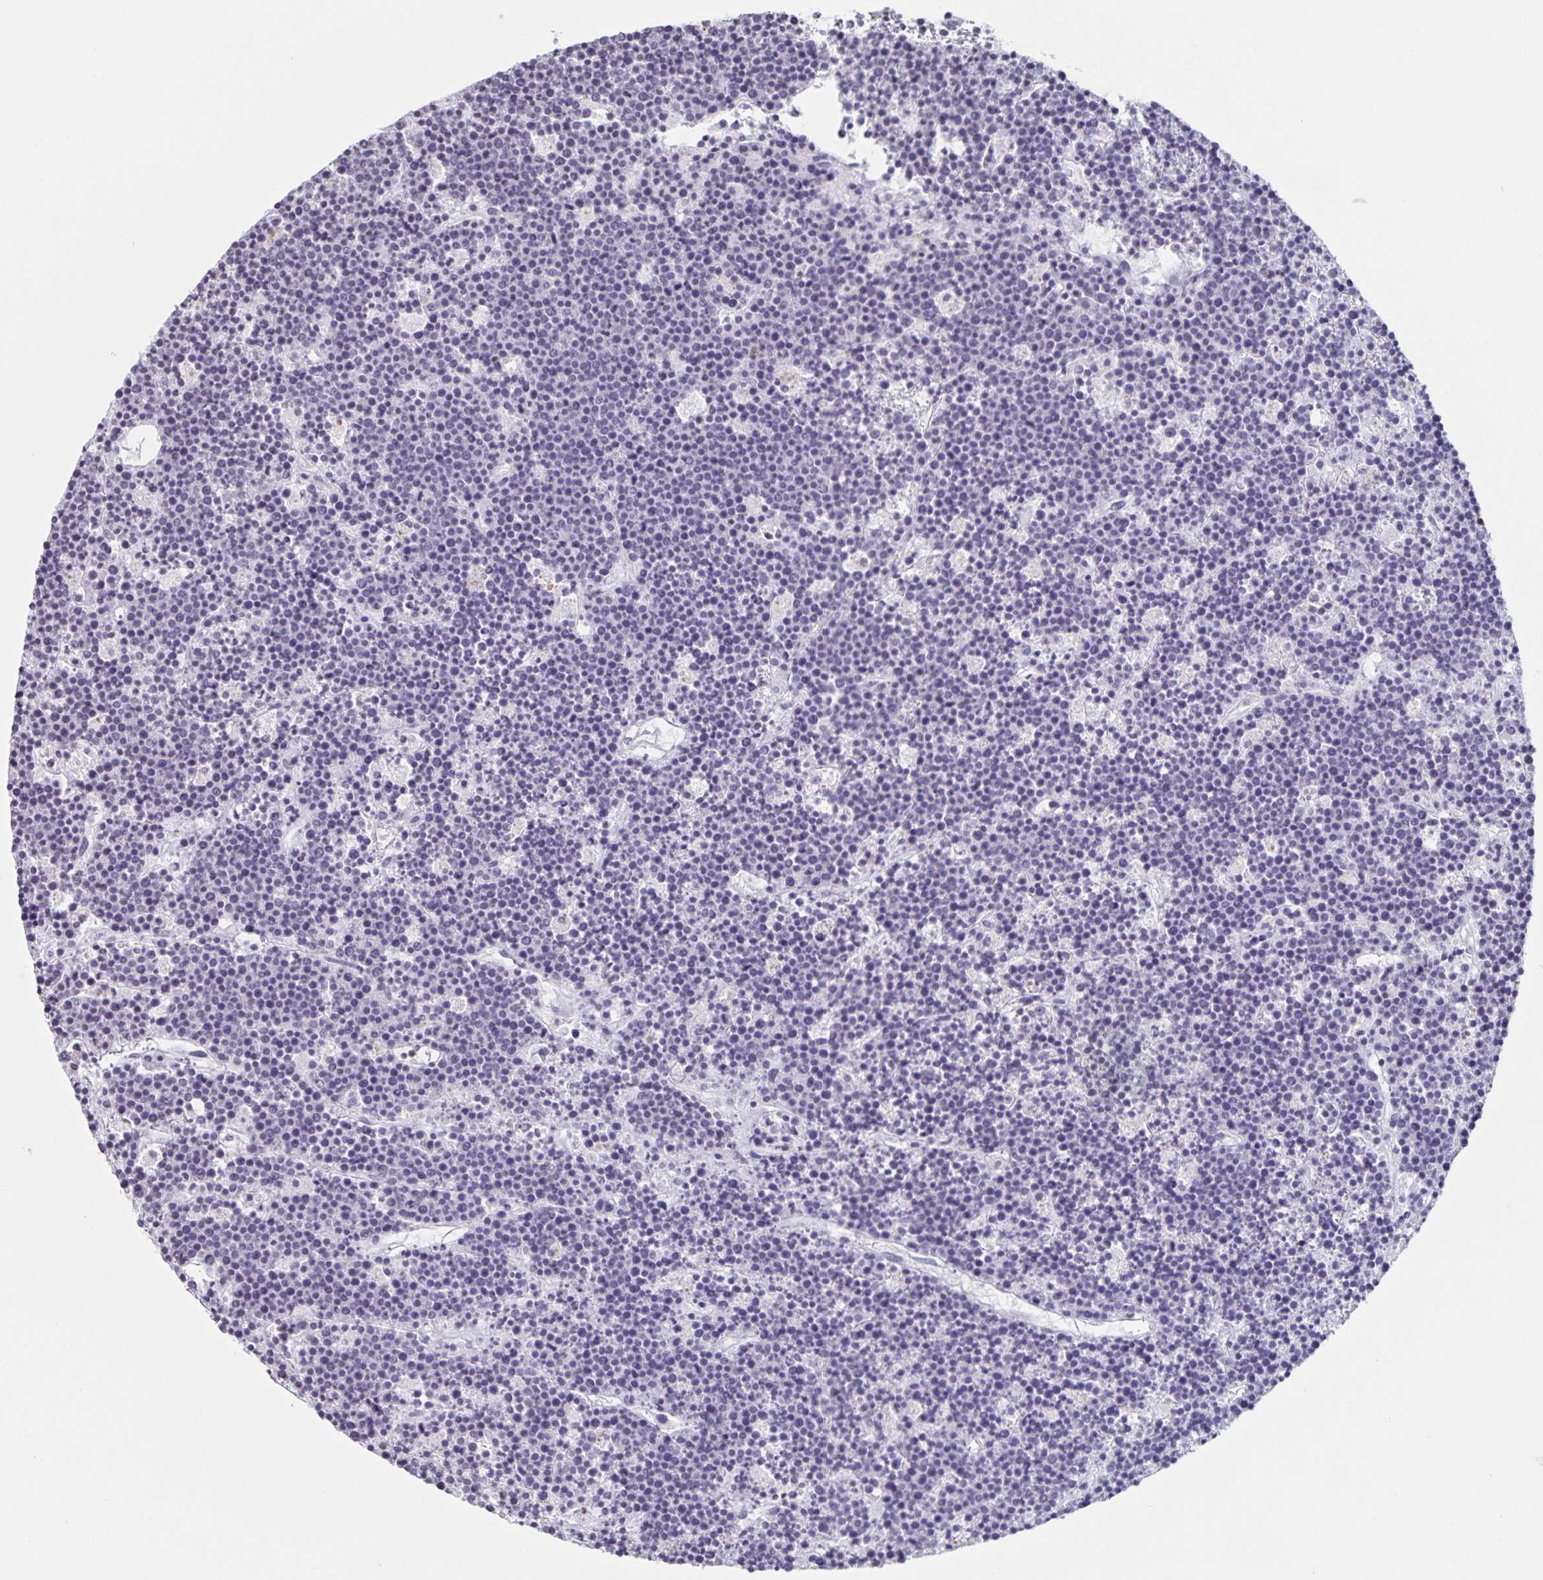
{"staining": {"intensity": "negative", "quantity": "none", "location": "none"}, "tissue": "lymphoma", "cell_type": "Tumor cells", "image_type": "cancer", "snomed": [{"axis": "morphology", "description": "Malignant lymphoma, non-Hodgkin's type, High grade"}, {"axis": "topography", "description": "Ovary"}], "caption": "Tumor cells show no significant protein staining in malignant lymphoma, non-Hodgkin's type (high-grade). The staining is performed using DAB brown chromogen with nuclei counter-stained in using hematoxylin.", "gene": "LCE6A", "patient": {"sex": "female", "age": 56}}